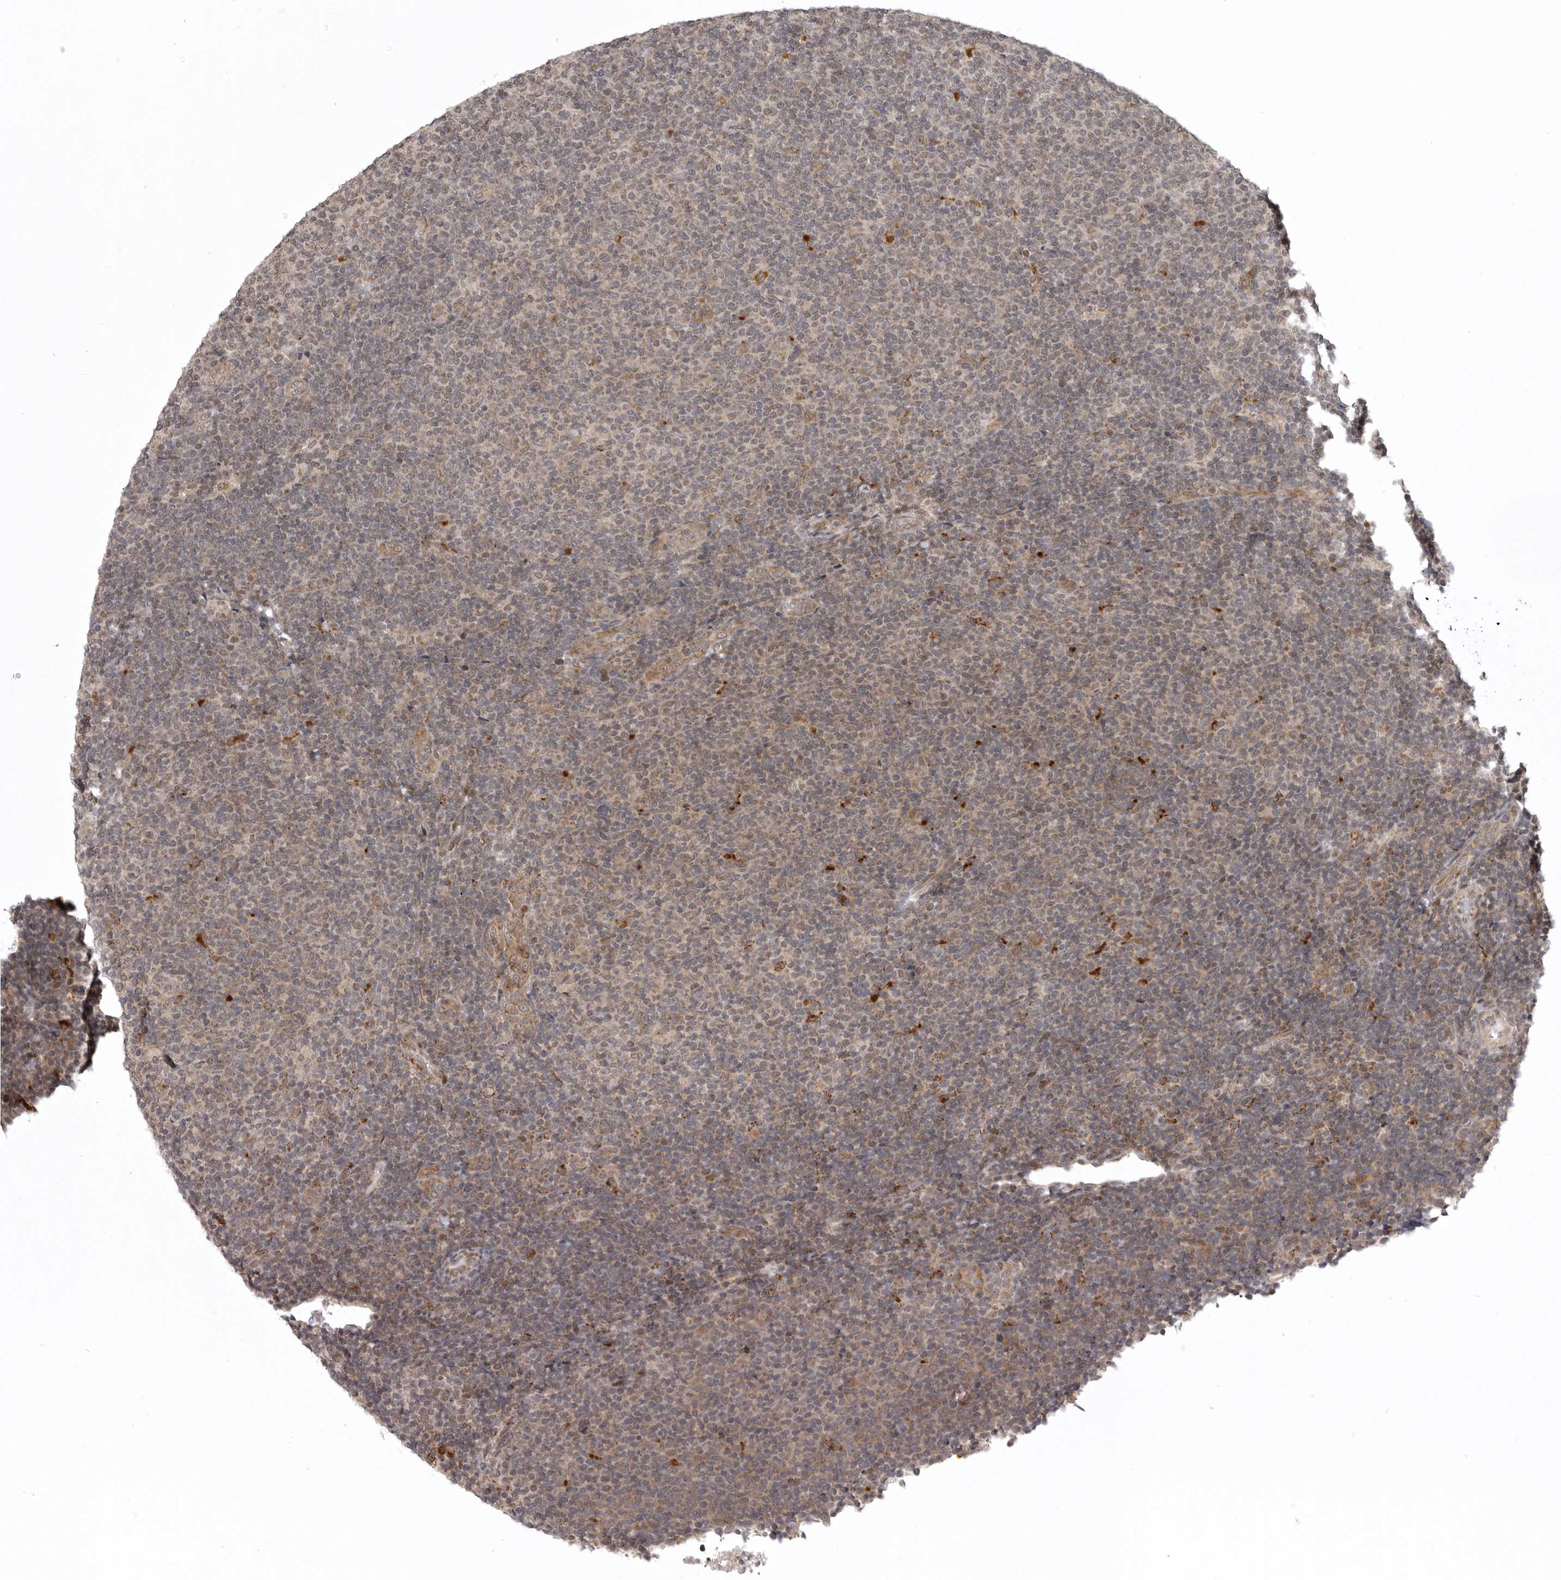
{"staining": {"intensity": "weak", "quantity": "25%-75%", "location": "cytoplasmic/membranous"}, "tissue": "lymphoma", "cell_type": "Tumor cells", "image_type": "cancer", "snomed": [{"axis": "morphology", "description": "Malignant lymphoma, non-Hodgkin's type, Low grade"}, {"axis": "topography", "description": "Lymph node"}], "caption": "Approximately 25%-75% of tumor cells in malignant lymphoma, non-Hodgkin's type (low-grade) reveal weak cytoplasmic/membranous protein expression as visualized by brown immunohistochemical staining.", "gene": "C1orf109", "patient": {"sex": "male", "age": 66}}